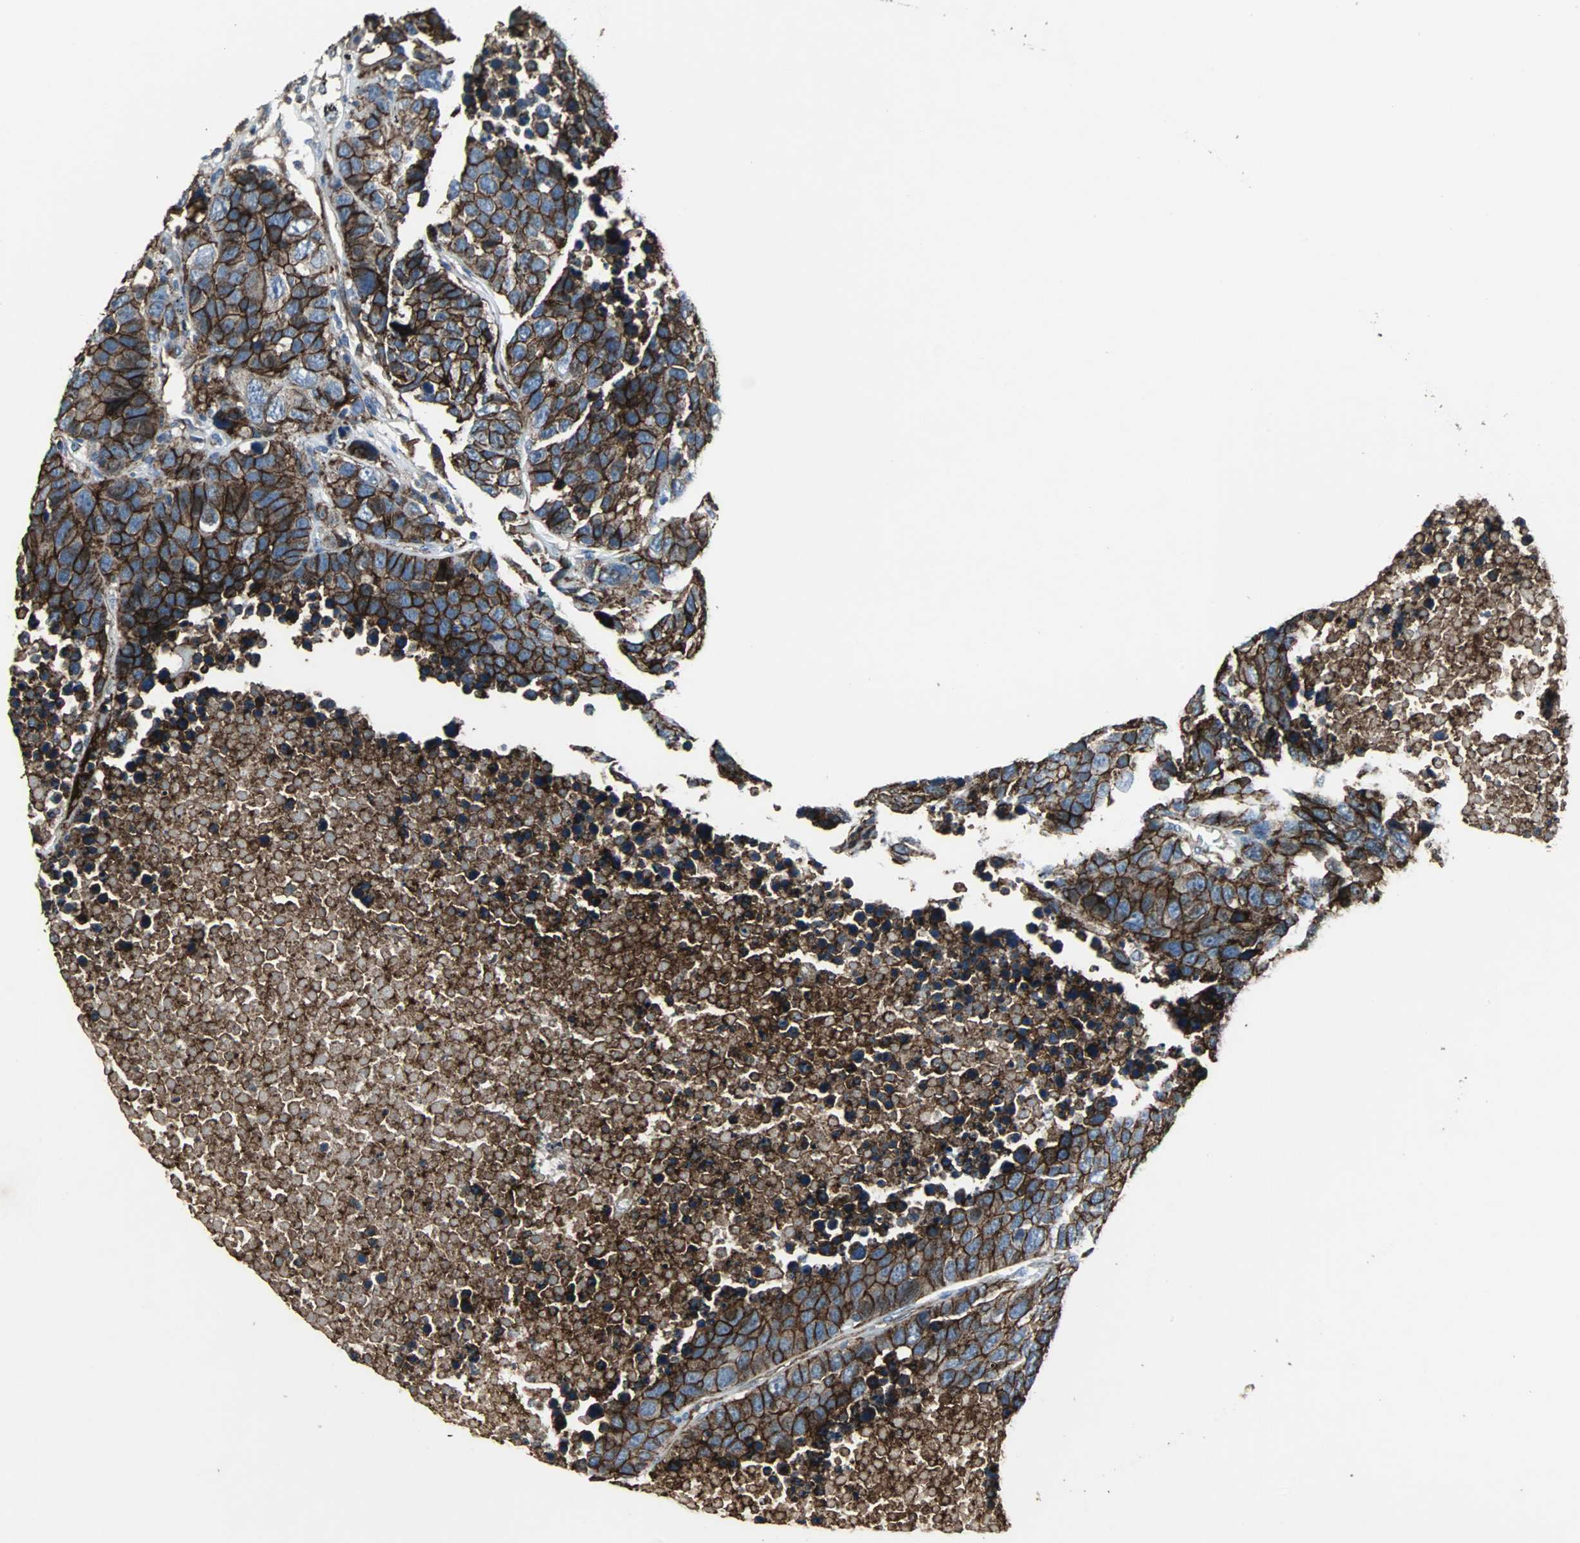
{"staining": {"intensity": "strong", "quantity": ">75%", "location": "cytoplasmic/membranous"}, "tissue": "carcinoid", "cell_type": "Tumor cells", "image_type": "cancer", "snomed": [{"axis": "morphology", "description": "Carcinoid, malignant, NOS"}, {"axis": "topography", "description": "Lung"}], "caption": "Immunohistochemistry micrograph of human carcinoid stained for a protein (brown), which reveals high levels of strong cytoplasmic/membranous expression in approximately >75% of tumor cells.", "gene": "F11R", "patient": {"sex": "male", "age": 60}}